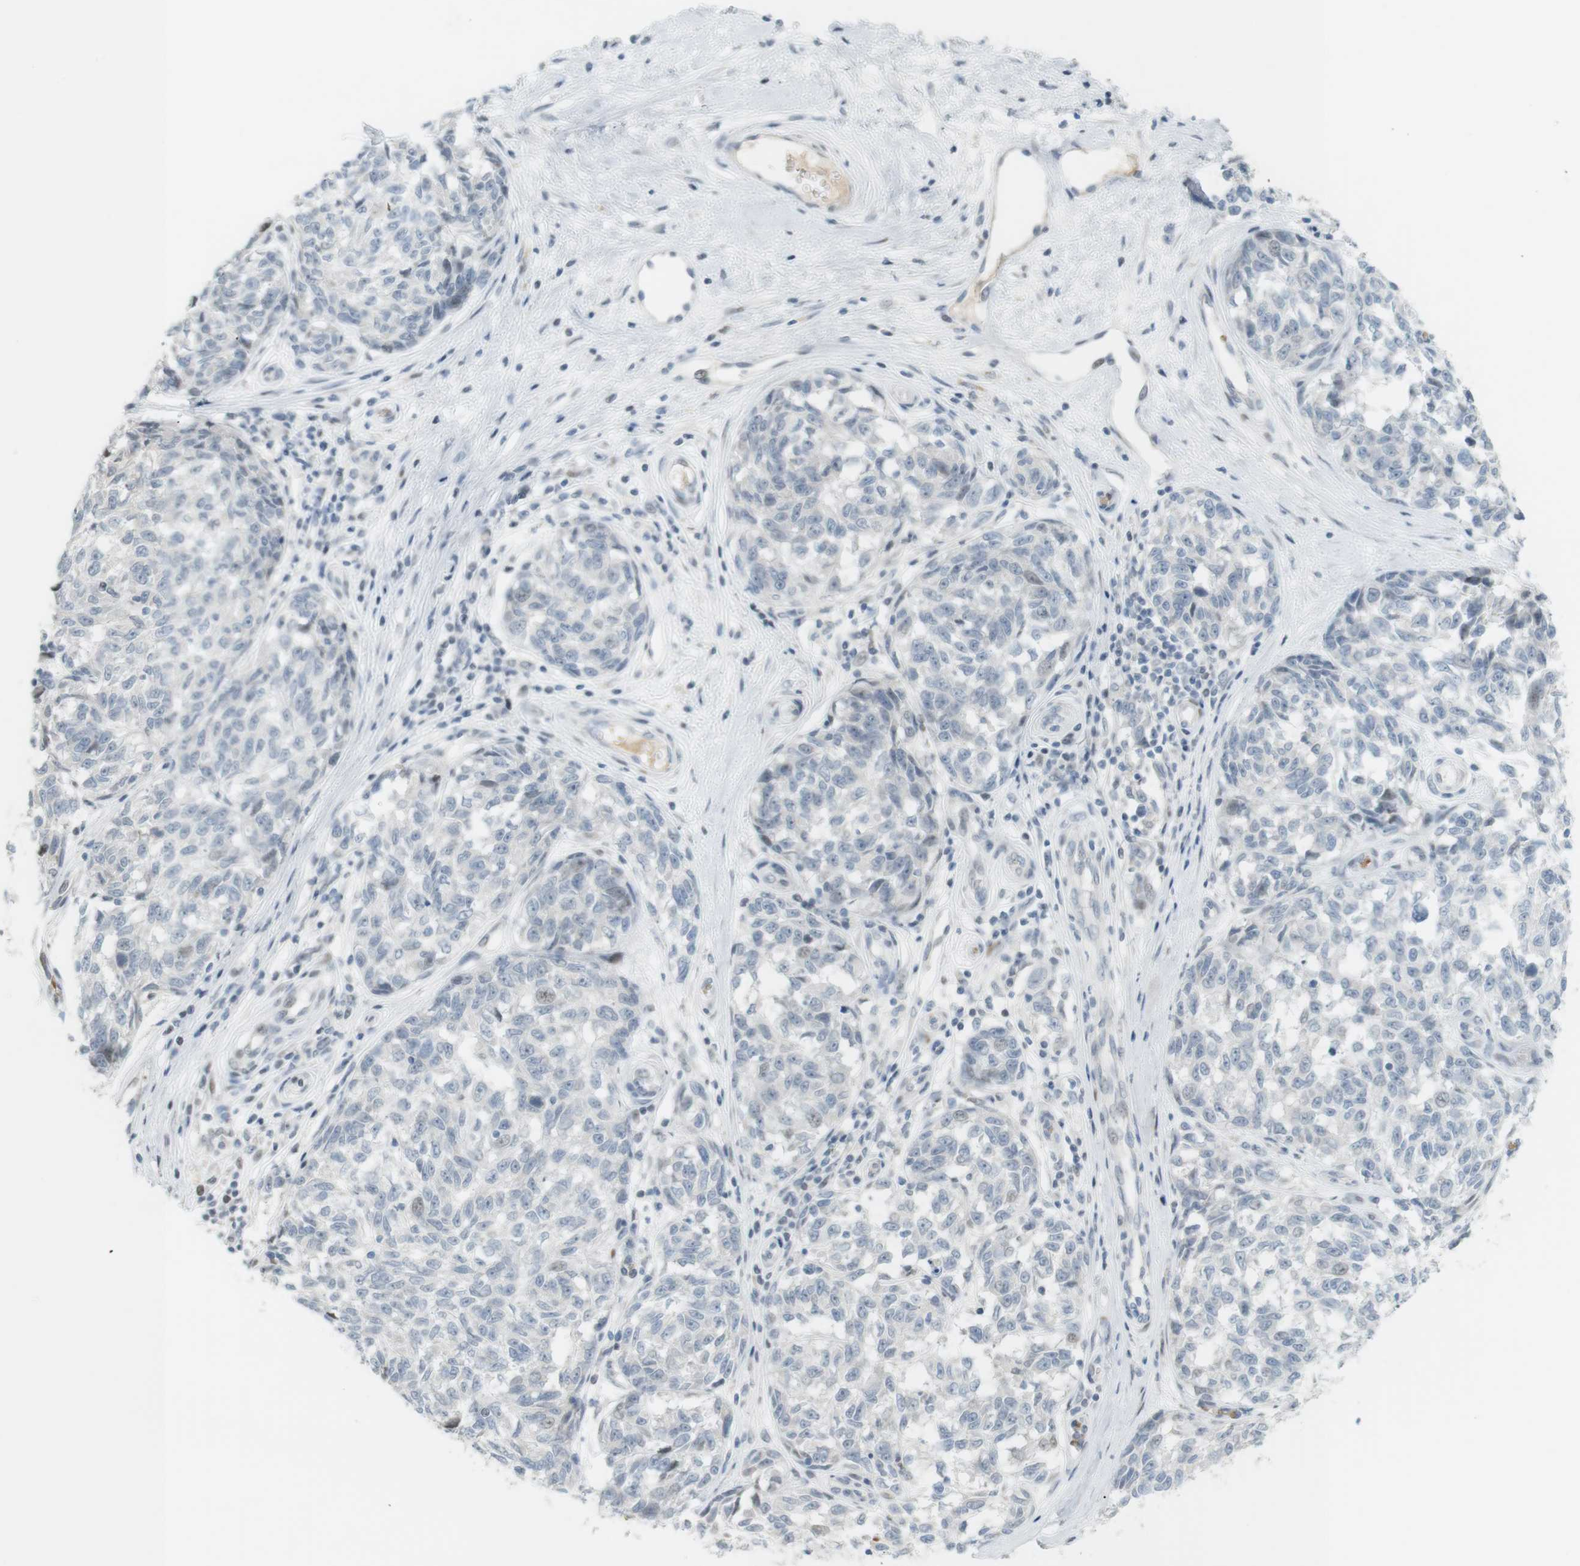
{"staining": {"intensity": "negative", "quantity": "none", "location": "none"}, "tissue": "melanoma", "cell_type": "Tumor cells", "image_type": "cancer", "snomed": [{"axis": "morphology", "description": "Malignant melanoma, NOS"}, {"axis": "topography", "description": "Skin"}], "caption": "Immunohistochemistry micrograph of human melanoma stained for a protein (brown), which demonstrates no expression in tumor cells.", "gene": "DMC1", "patient": {"sex": "female", "age": 64}}